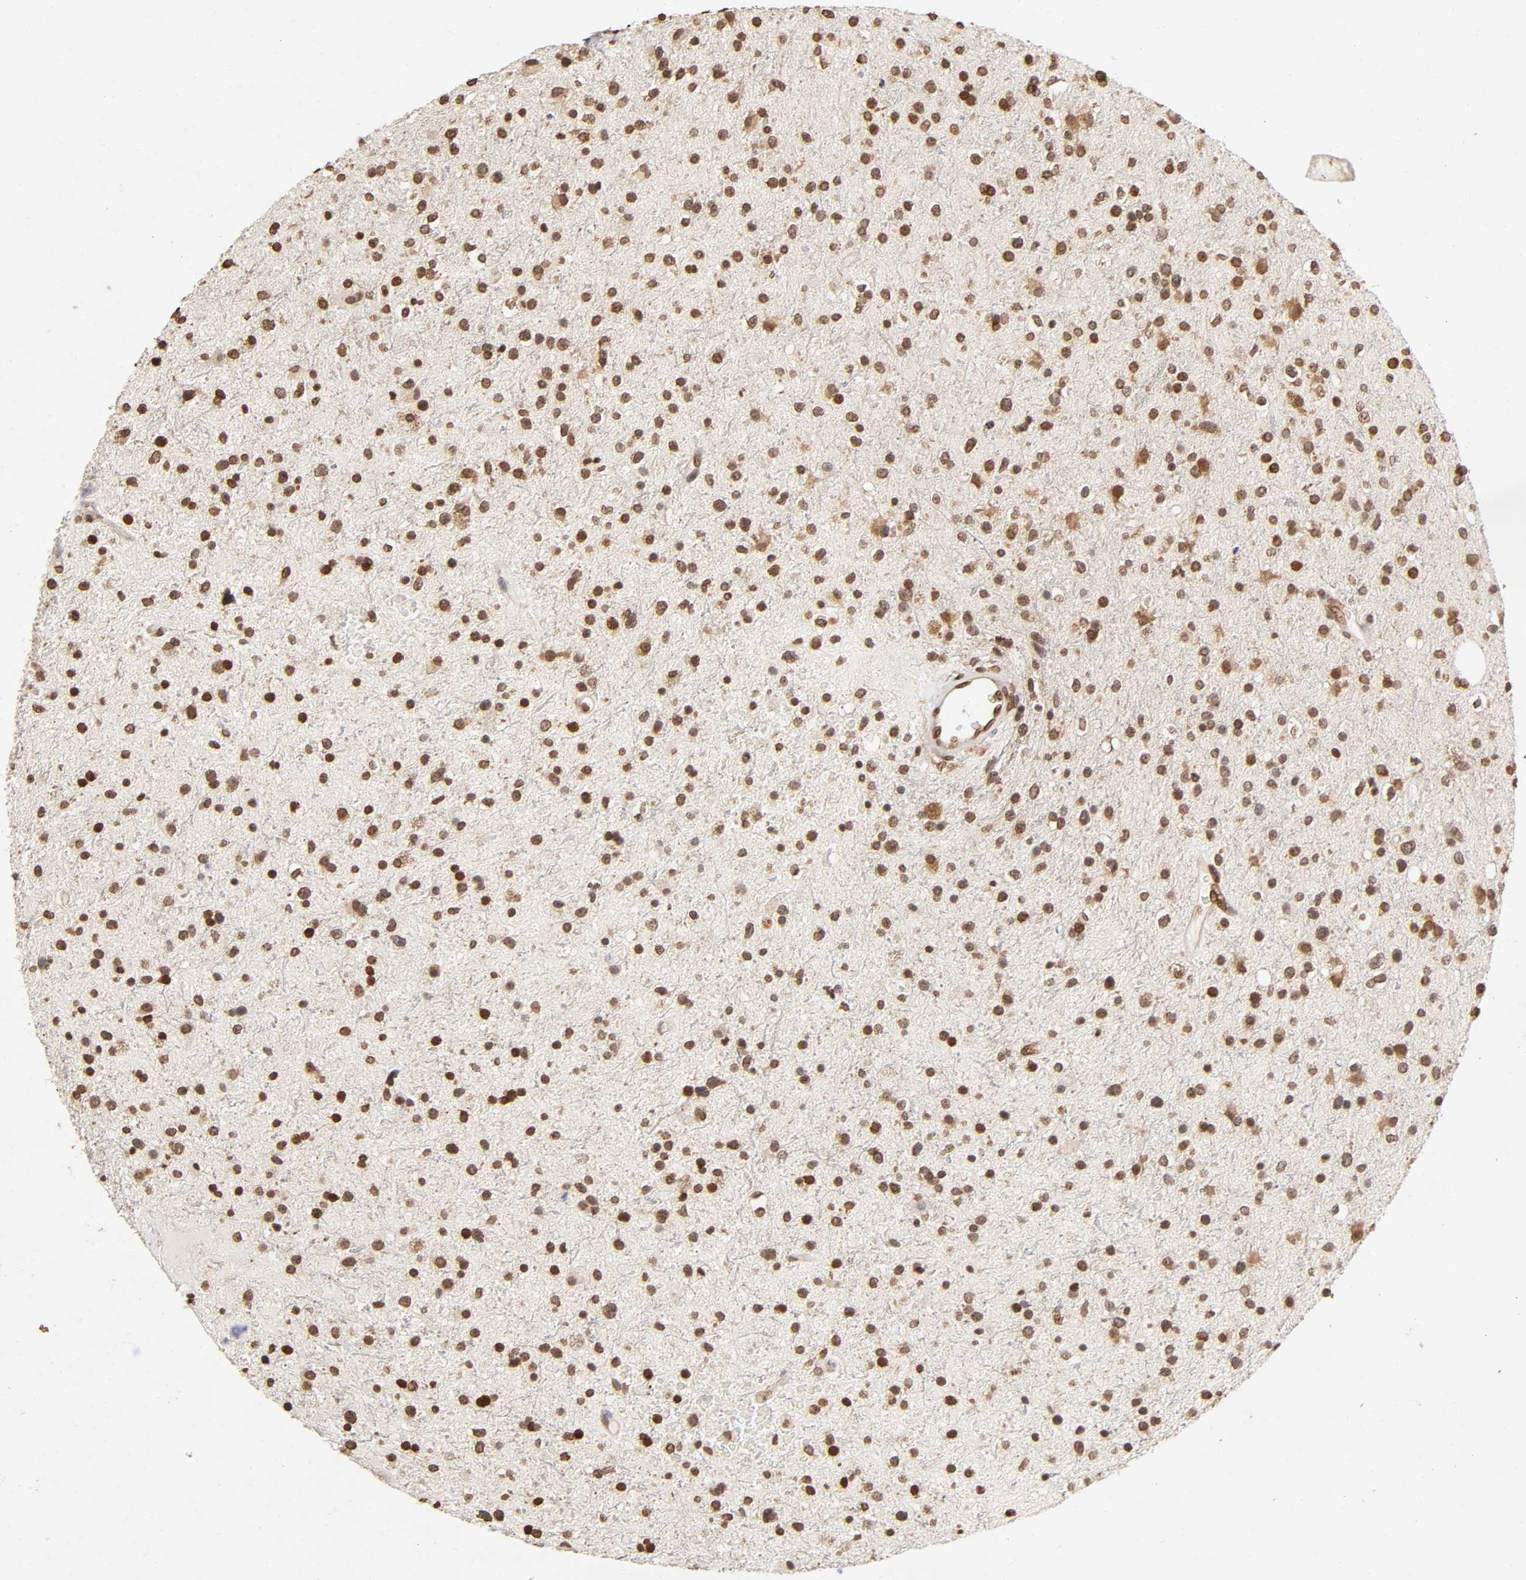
{"staining": {"intensity": "moderate", "quantity": ">75%", "location": "nuclear"}, "tissue": "glioma", "cell_type": "Tumor cells", "image_type": "cancer", "snomed": [{"axis": "morphology", "description": "Glioma, malignant, High grade"}, {"axis": "topography", "description": "Brain"}], "caption": "IHC of human glioma displays medium levels of moderate nuclear staining in about >75% of tumor cells.", "gene": "MLLT6", "patient": {"sex": "male", "age": 33}}